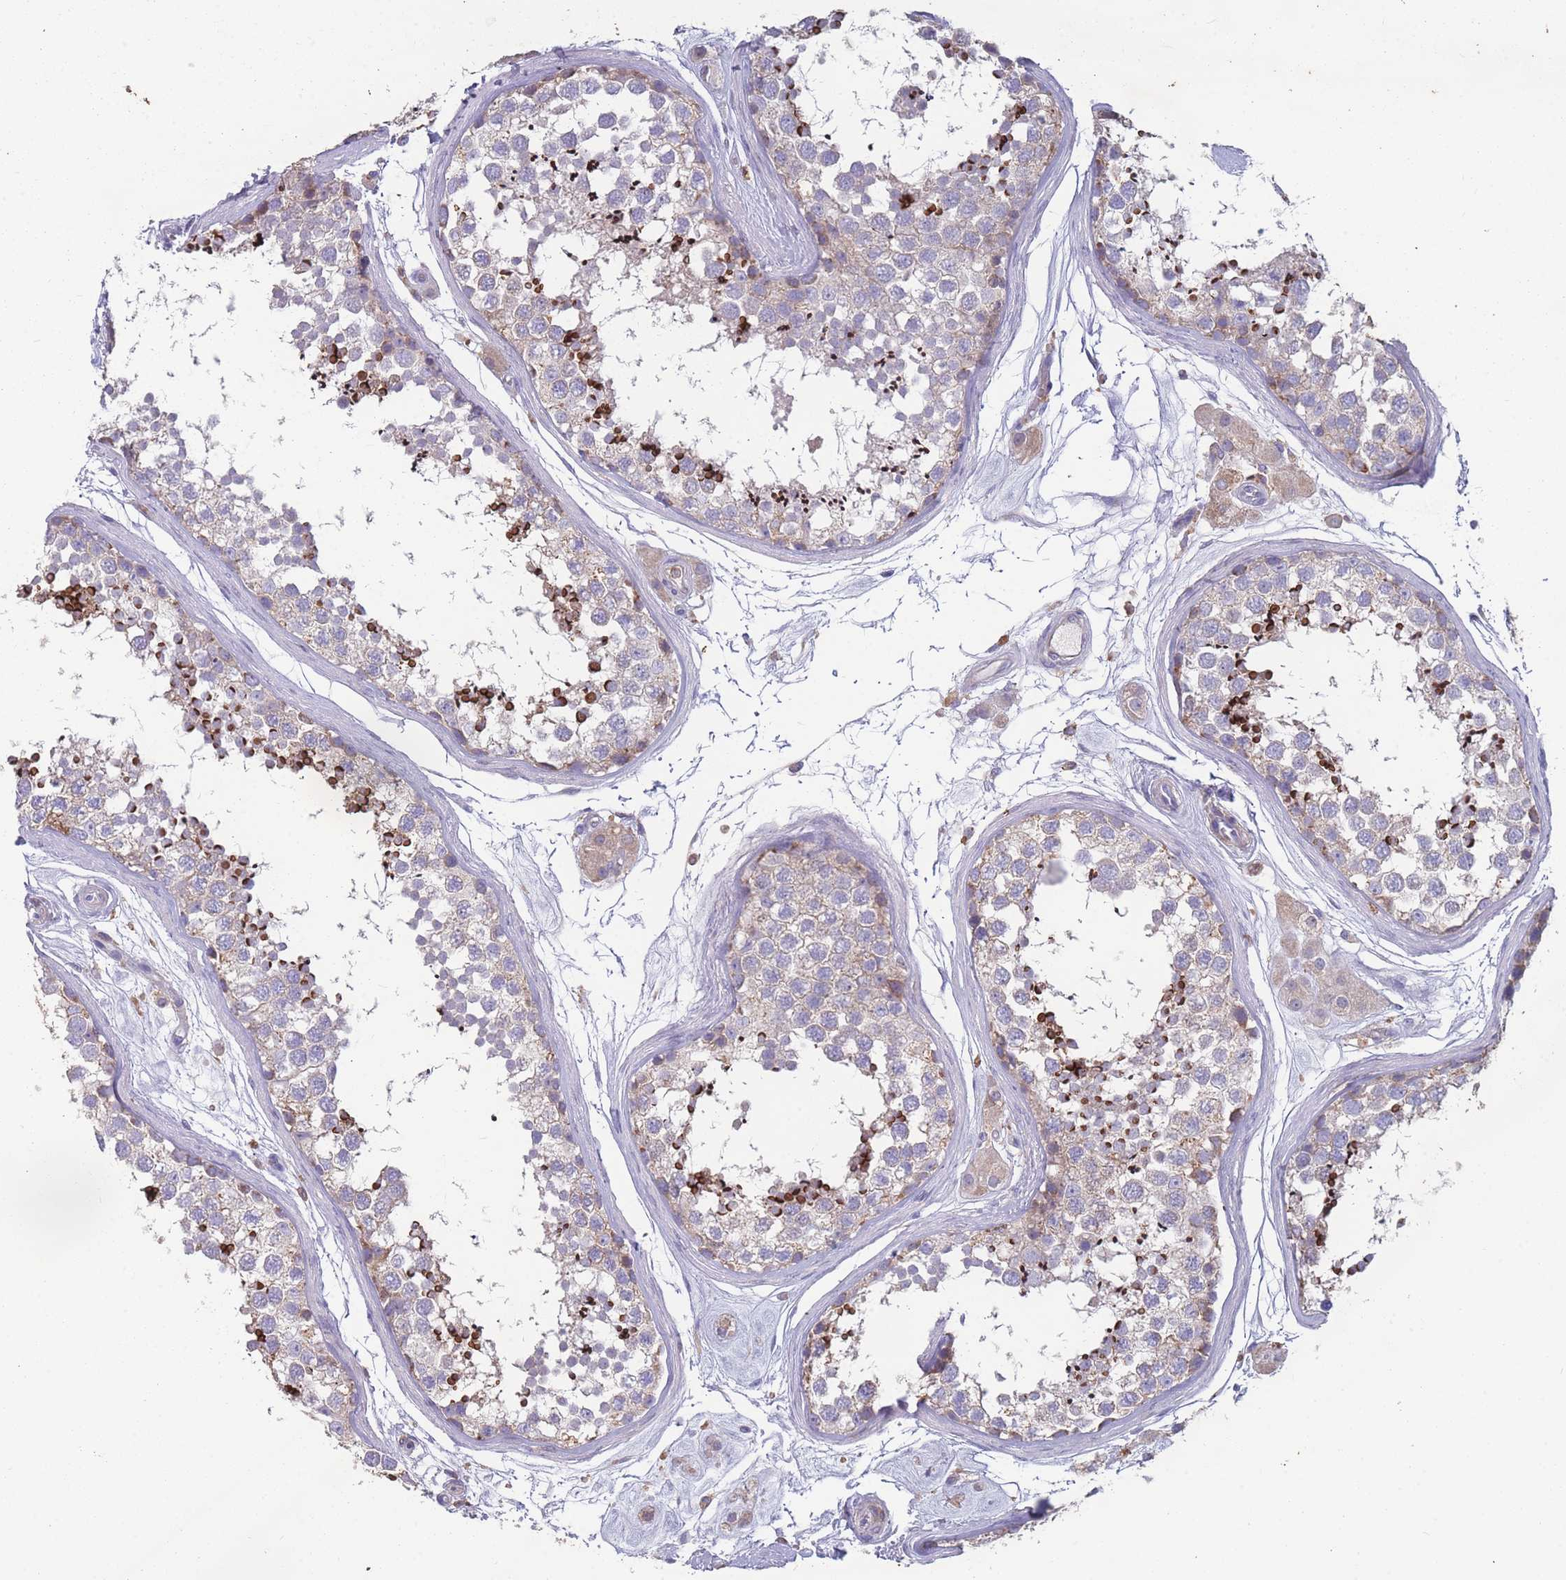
{"staining": {"intensity": "strong", "quantity": "25%-75%", "location": "cytoplasmic/membranous"}, "tissue": "testis", "cell_type": "Cells in seminiferous ducts", "image_type": "normal", "snomed": [{"axis": "morphology", "description": "Normal tissue, NOS"}, {"axis": "topography", "description": "Testis"}], "caption": "Protein staining displays strong cytoplasmic/membranous staining in about 25%-75% of cells in seminiferous ducts in unremarkable testis. Using DAB (3,3'-diaminobenzidine) (brown) and hematoxylin (blue) stains, captured at high magnification using brightfield microscopy.", "gene": "CD33", "patient": {"sex": "male", "age": 56}}